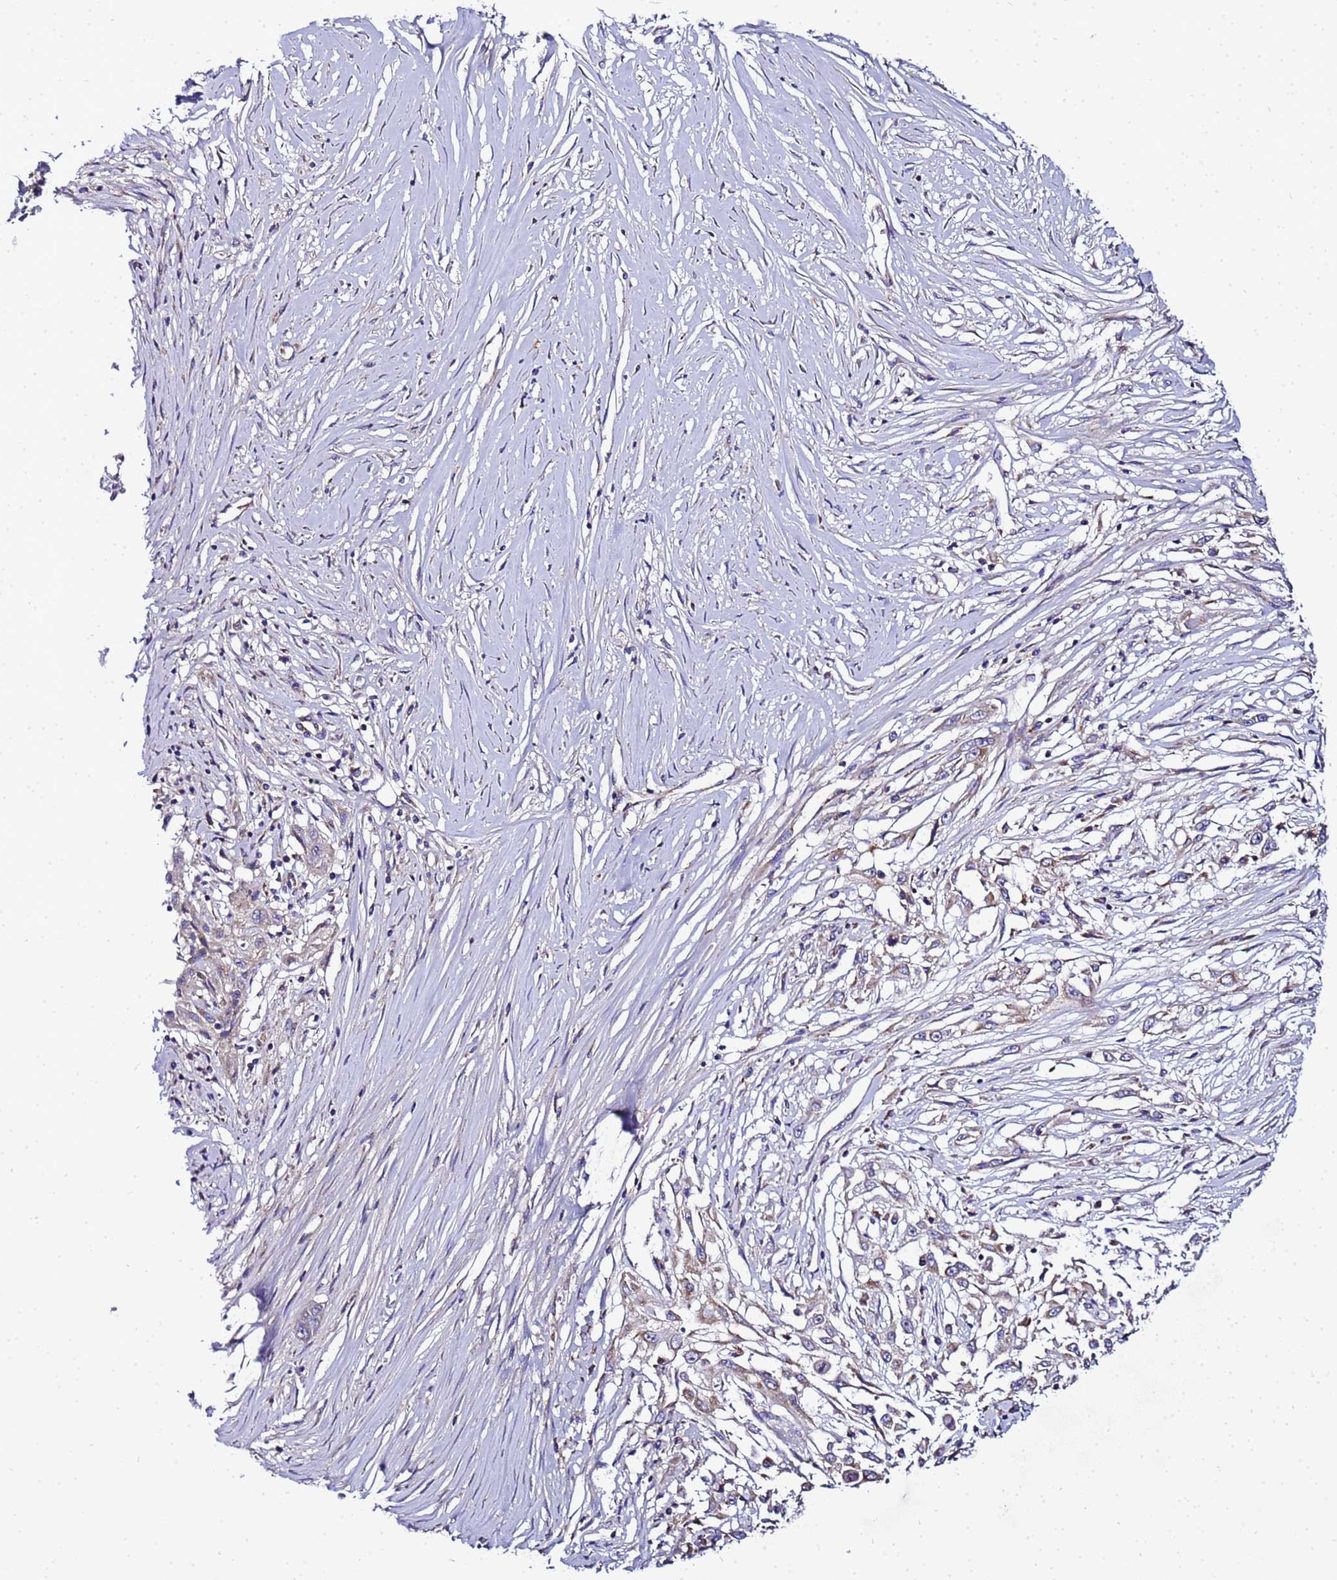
{"staining": {"intensity": "moderate", "quantity": "<25%", "location": "cytoplasmic/membranous"}, "tissue": "skin cancer", "cell_type": "Tumor cells", "image_type": "cancer", "snomed": [{"axis": "morphology", "description": "Squamous cell carcinoma, NOS"}, {"axis": "morphology", "description": "Squamous cell carcinoma, metastatic, NOS"}, {"axis": "topography", "description": "Skin"}, {"axis": "topography", "description": "Lymph node"}], "caption": "This photomicrograph exhibits skin metastatic squamous cell carcinoma stained with immunohistochemistry to label a protein in brown. The cytoplasmic/membranous of tumor cells show moderate positivity for the protein. Nuclei are counter-stained blue.", "gene": "HIGD2A", "patient": {"sex": "male", "age": 75}}